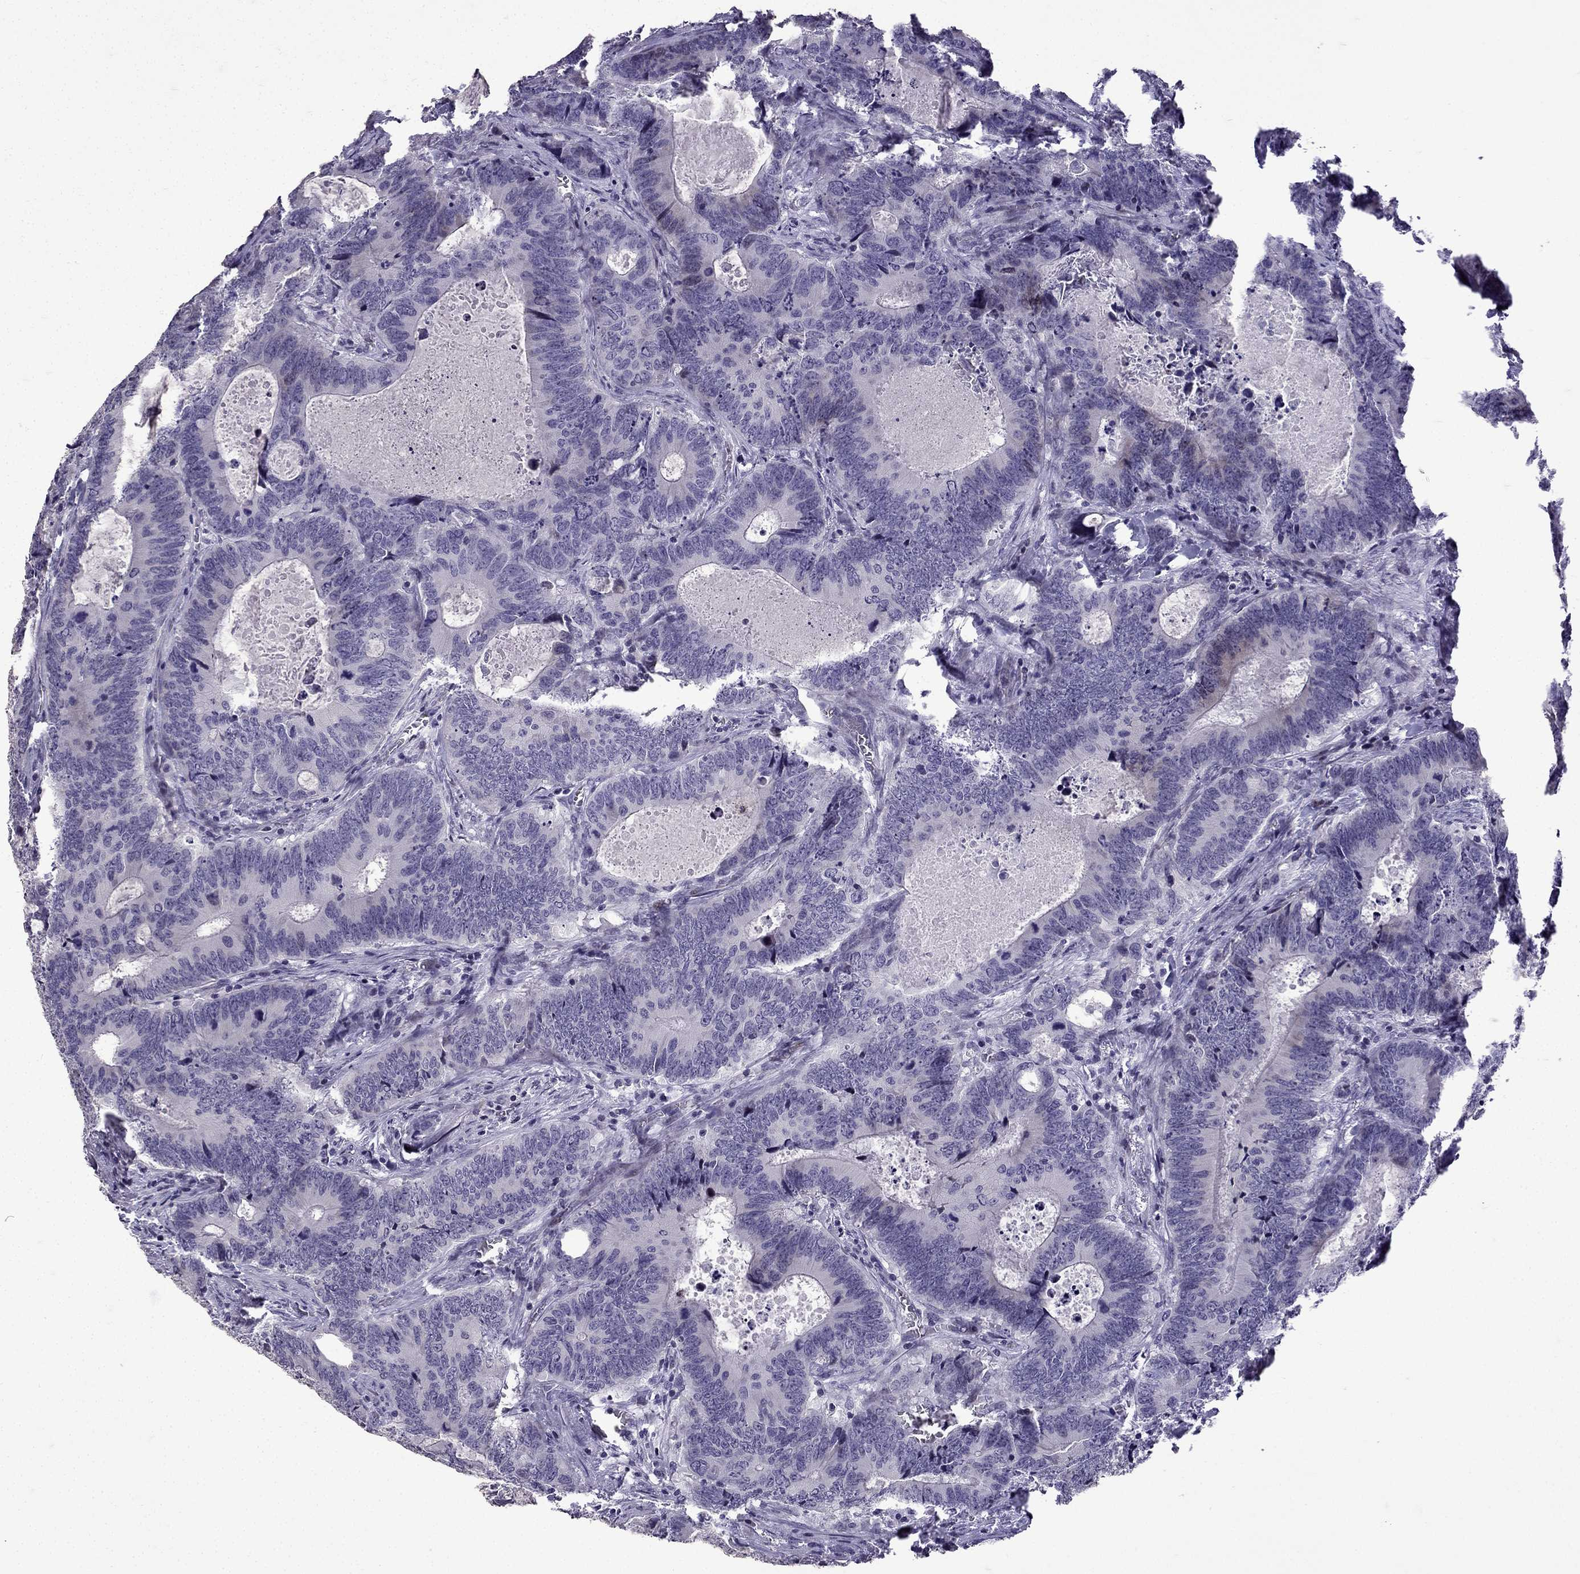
{"staining": {"intensity": "negative", "quantity": "none", "location": "none"}, "tissue": "colorectal cancer", "cell_type": "Tumor cells", "image_type": "cancer", "snomed": [{"axis": "morphology", "description": "Adenocarcinoma, NOS"}, {"axis": "topography", "description": "Colon"}], "caption": "Tumor cells show no significant positivity in colorectal cancer (adenocarcinoma).", "gene": "TTN", "patient": {"sex": "female", "age": 82}}